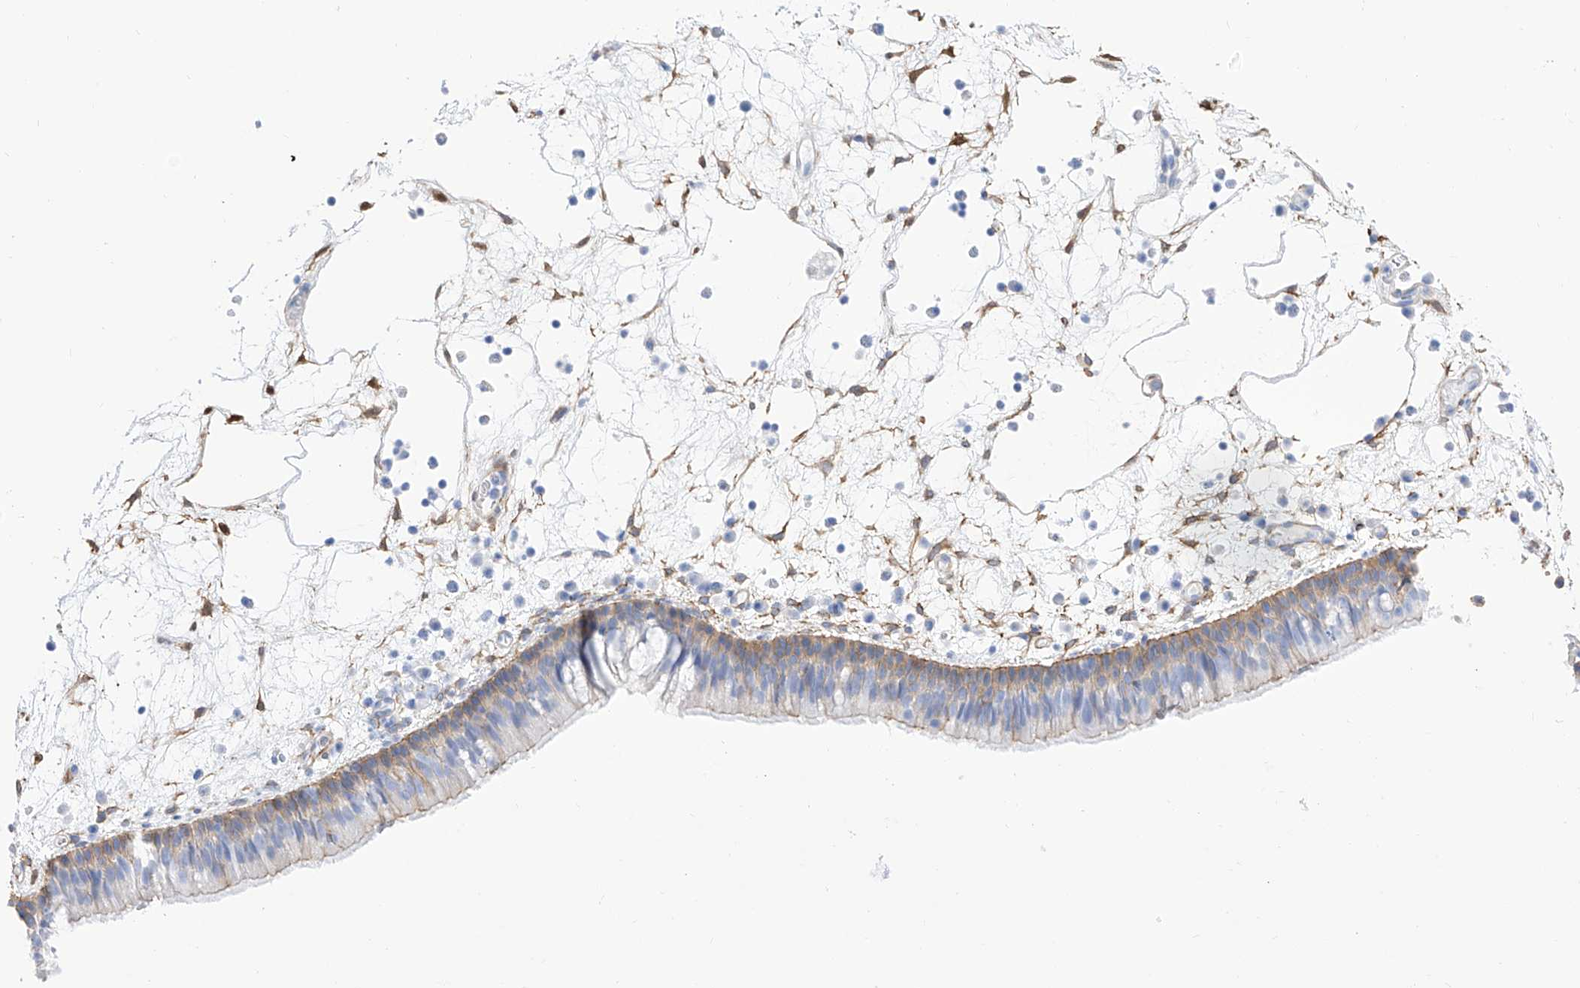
{"staining": {"intensity": "moderate", "quantity": "<25%", "location": "cytoplasmic/membranous"}, "tissue": "nasopharynx", "cell_type": "Respiratory epithelial cells", "image_type": "normal", "snomed": [{"axis": "morphology", "description": "Normal tissue, NOS"}, {"axis": "morphology", "description": "Inflammation, NOS"}, {"axis": "morphology", "description": "Malignant melanoma, Metastatic site"}, {"axis": "topography", "description": "Nasopharynx"}], "caption": "Protein expression analysis of unremarkable nasopharynx shows moderate cytoplasmic/membranous positivity in about <25% of respiratory epithelial cells. (DAB IHC with brightfield microscopy, high magnification).", "gene": "TRPC7", "patient": {"sex": "male", "age": 70}}